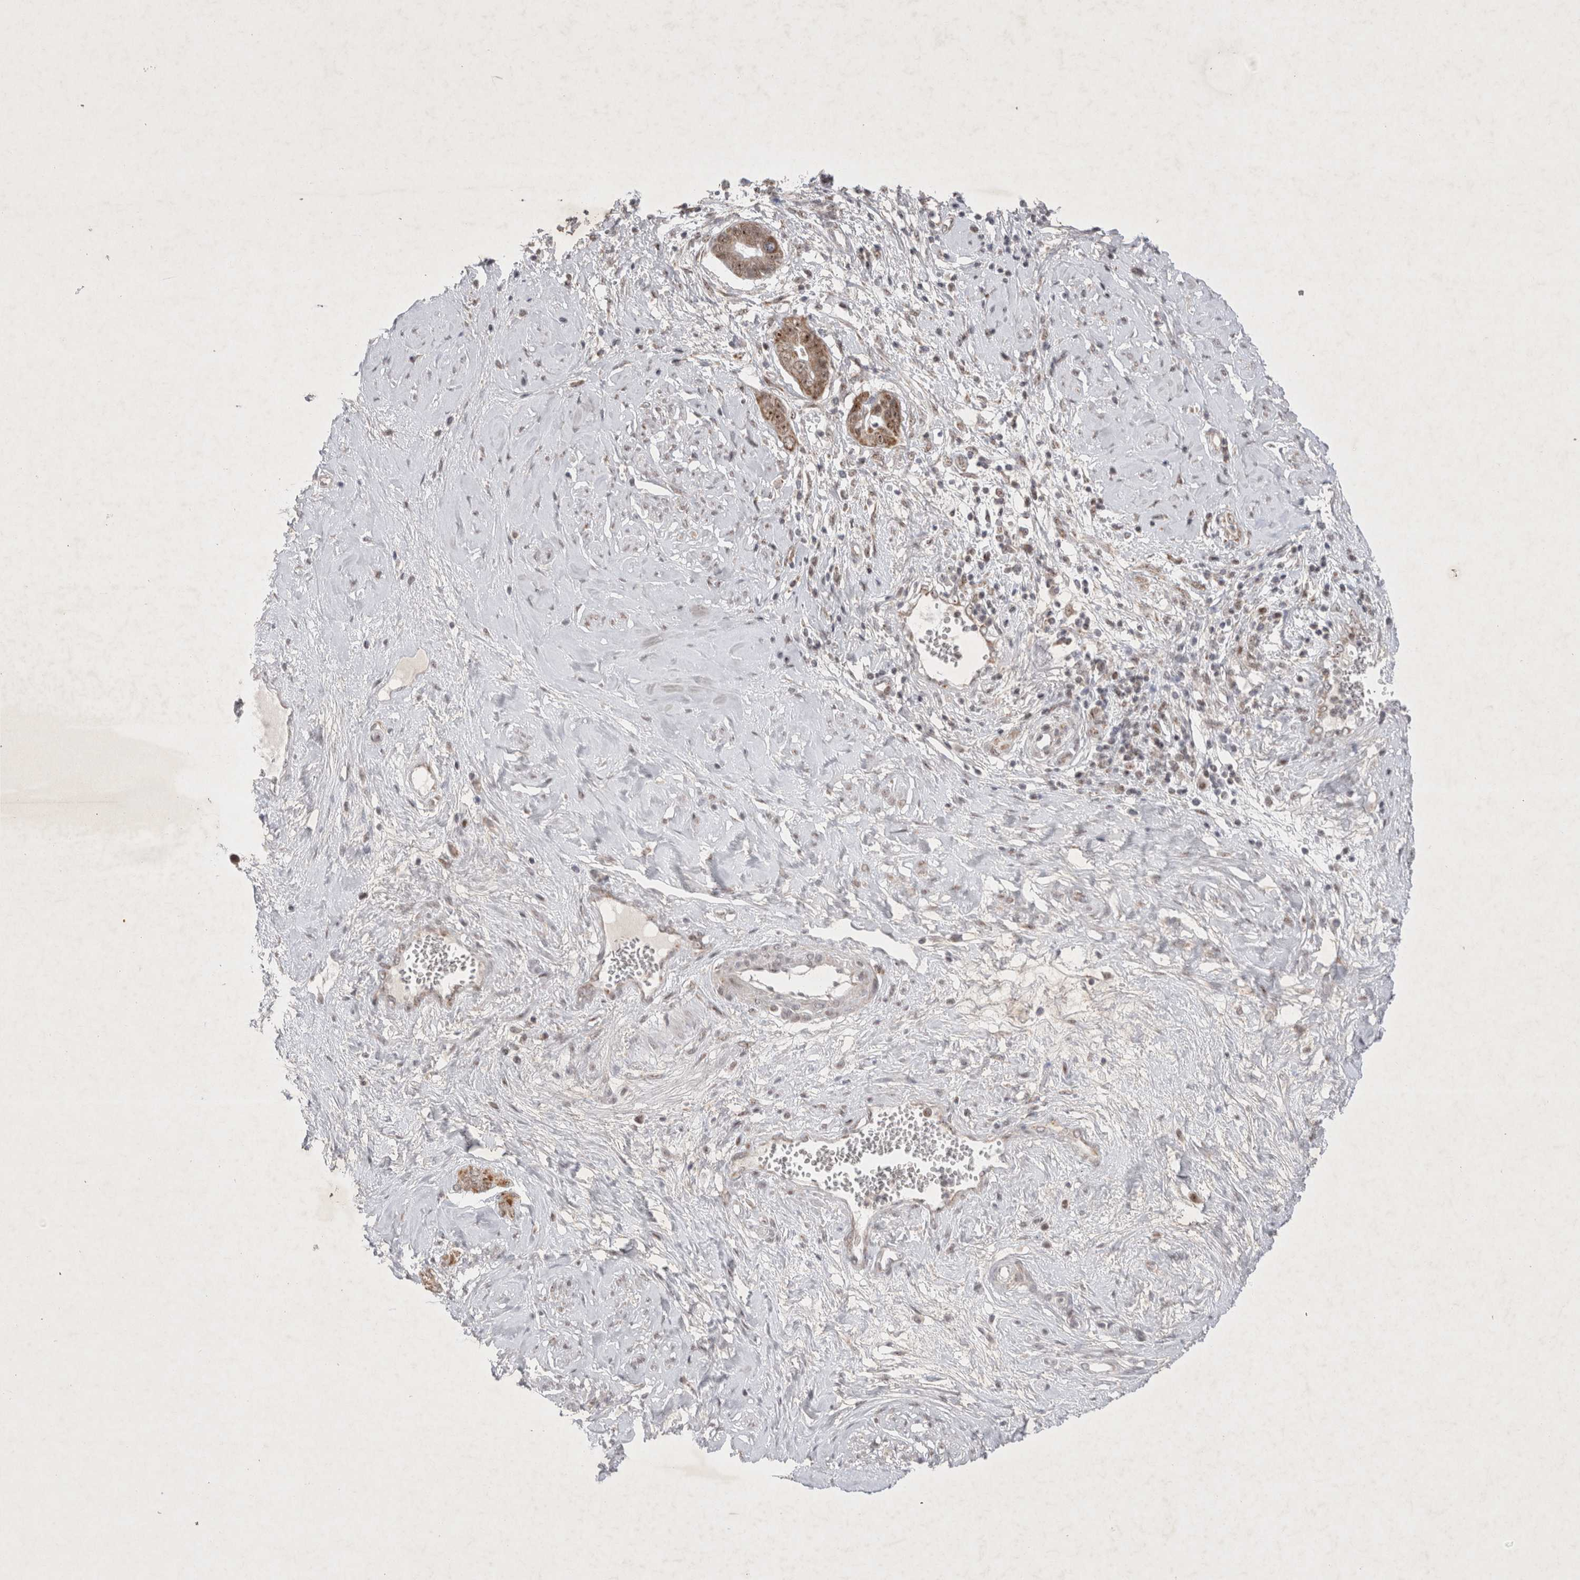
{"staining": {"intensity": "moderate", "quantity": ">75%", "location": "cytoplasmic/membranous,nuclear"}, "tissue": "cervical cancer", "cell_type": "Tumor cells", "image_type": "cancer", "snomed": [{"axis": "morphology", "description": "Adenocarcinoma, NOS"}, {"axis": "topography", "description": "Cervix"}], "caption": "Approximately >75% of tumor cells in human cervical adenocarcinoma demonstrate moderate cytoplasmic/membranous and nuclear protein staining as visualized by brown immunohistochemical staining.", "gene": "MRPL37", "patient": {"sex": "female", "age": 44}}